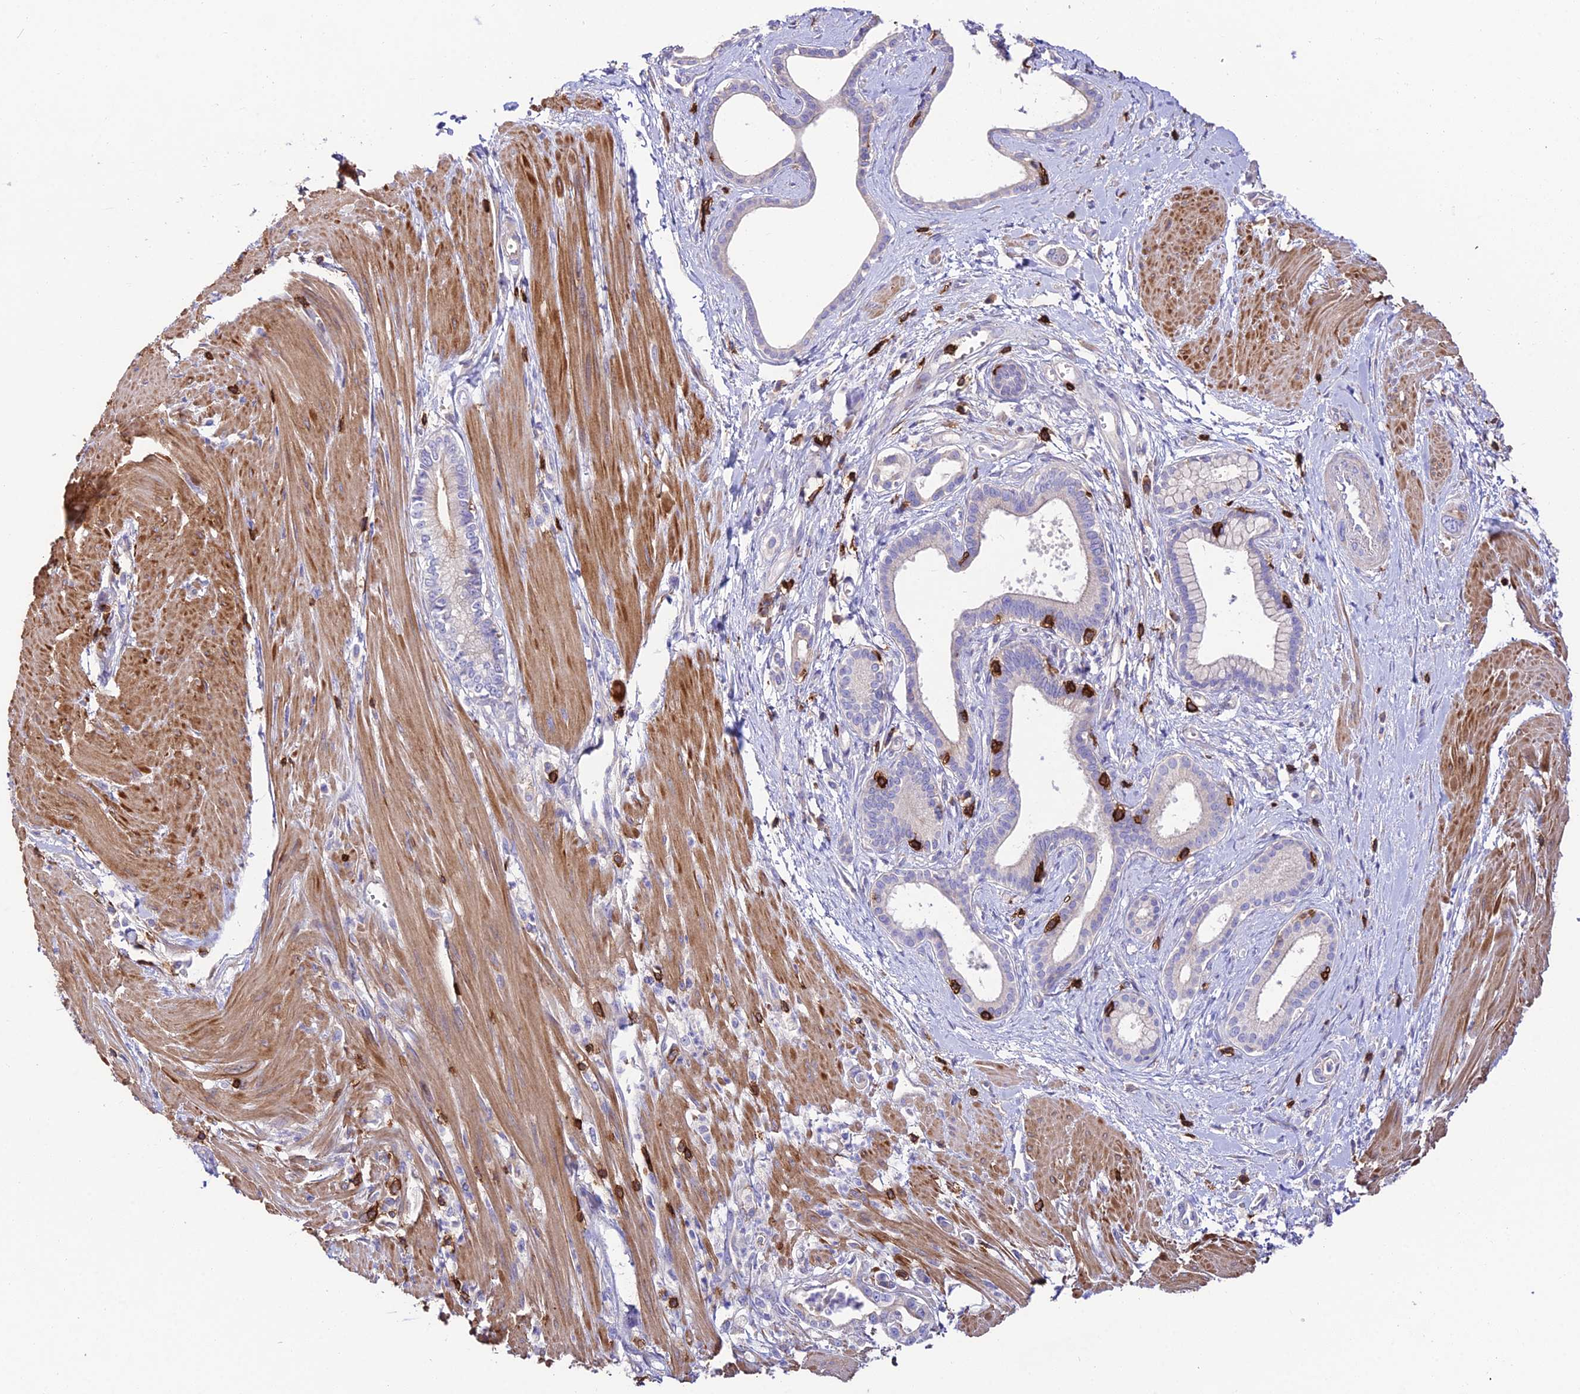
{"staining": {"intensity": "weak", "quantity": "<25%", "location": "cytoplasmic/membranous"}, "tissue": "pancreatic cancer", "cell_type": "Tumor cells", "image_type": "cancer", "snomed": [{"axis": "morphology", "description": "Adenocarcinoma, NOS"}, {"axis": "topography", "description": "Pancreas"}], "caption": "Tumor cells show no significant protein staining in pancreatic adenocarcinoma.", "gene": "PTPRCAP", "patient": {"sex": "male", "age": 78}}